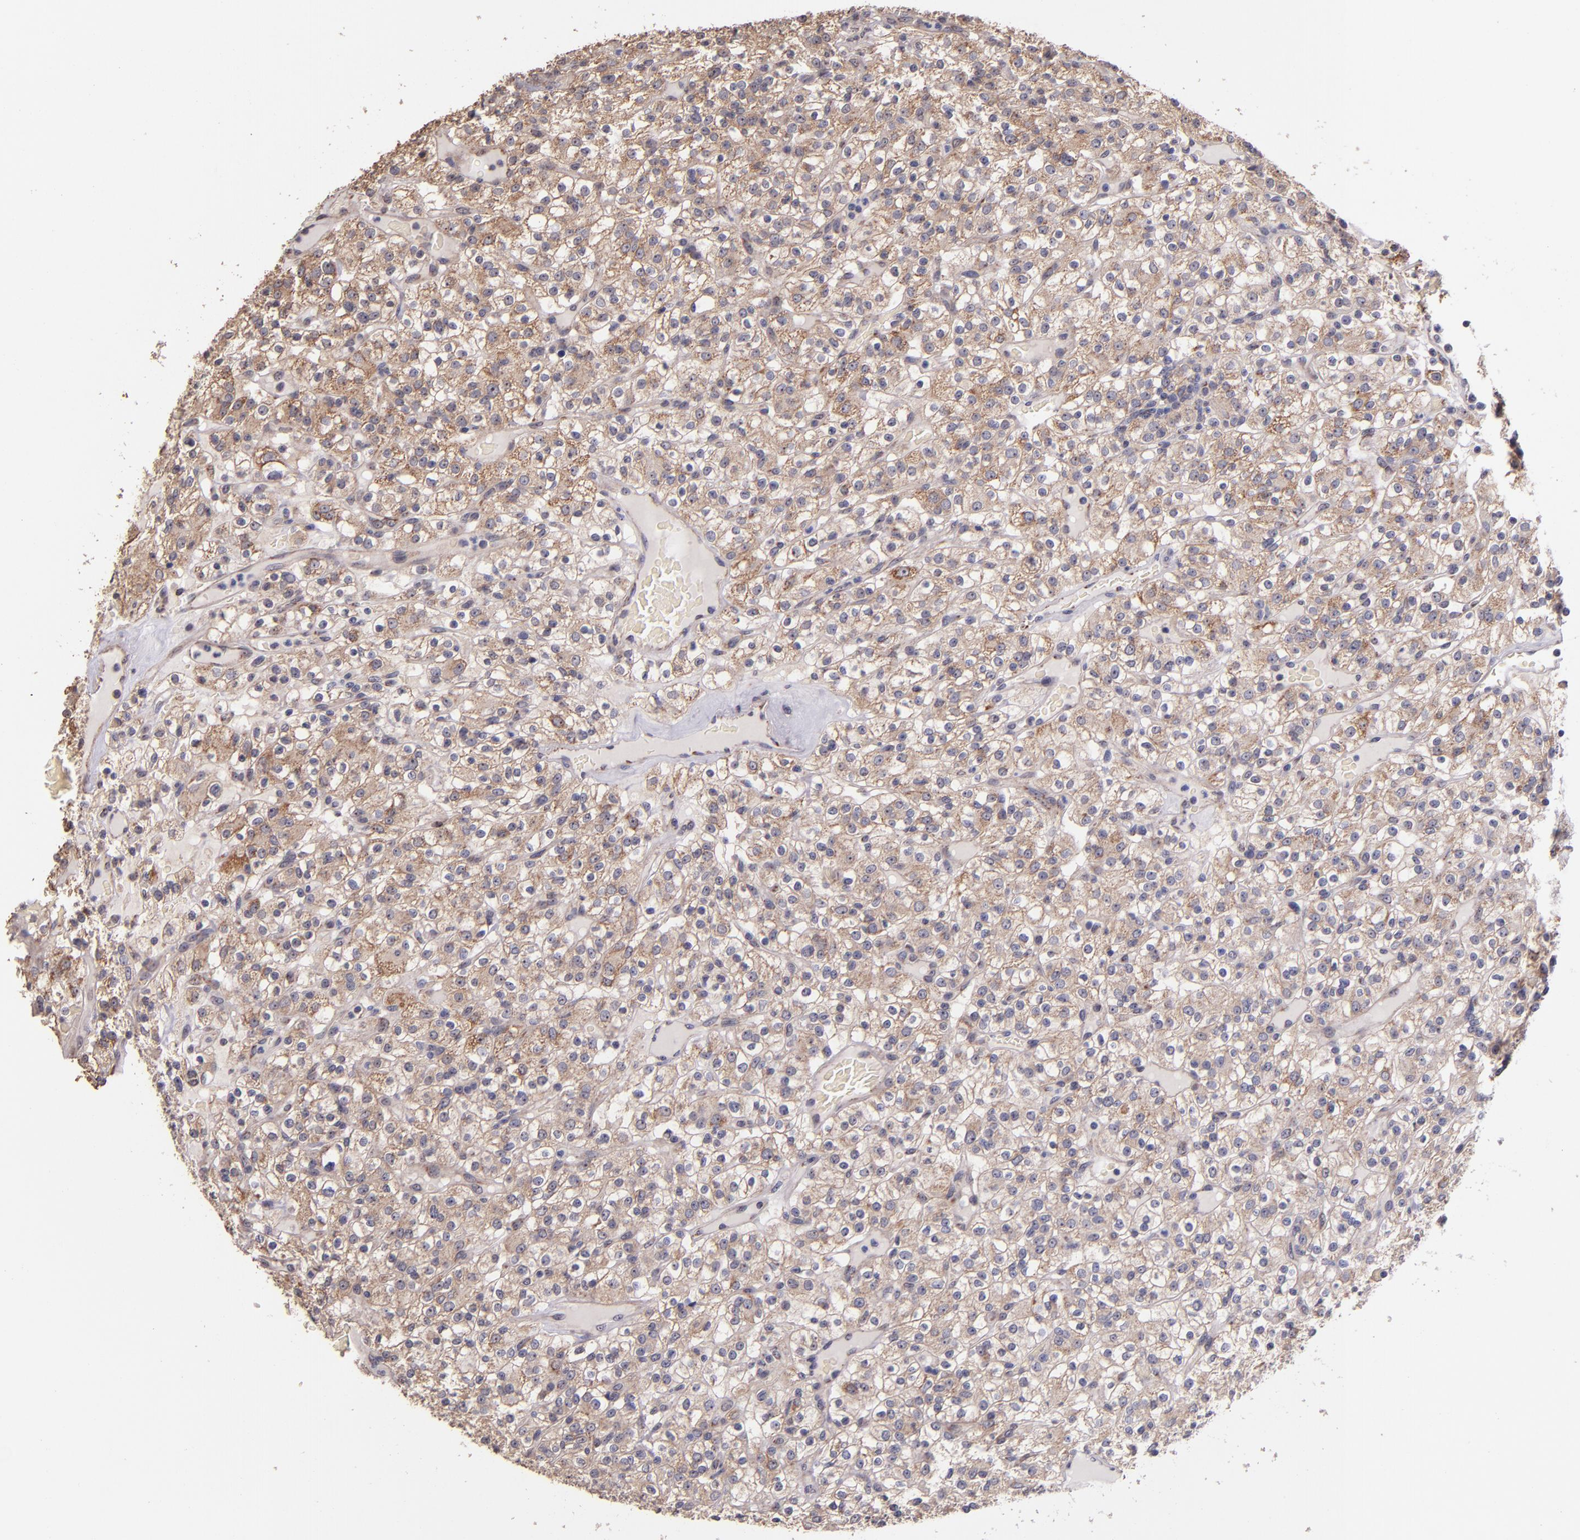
{"staining": {"intensity": "weak", "quantity": "25%-75%", "location": "cytoplasmic/membranous"}, "tissue": "renal cancer", "cell_type": "Tumor cells", "image_type": "cancer", "snomed": [{"axis": "morphology", "description": "Normal tissue, NOS"}, {"axis": "morphology", "description": "Adenocarcinoma, NOS"}, {"axis": "topography", "description": "Kidney"}], "caption": "Tumor cells show low levels of weak cytoplasmic/membranous expression in about 25%-75% of cells in human renal adenocarcinoma.", "gene": "SHC1", "patient": {"sex": "female", "age": 72}}